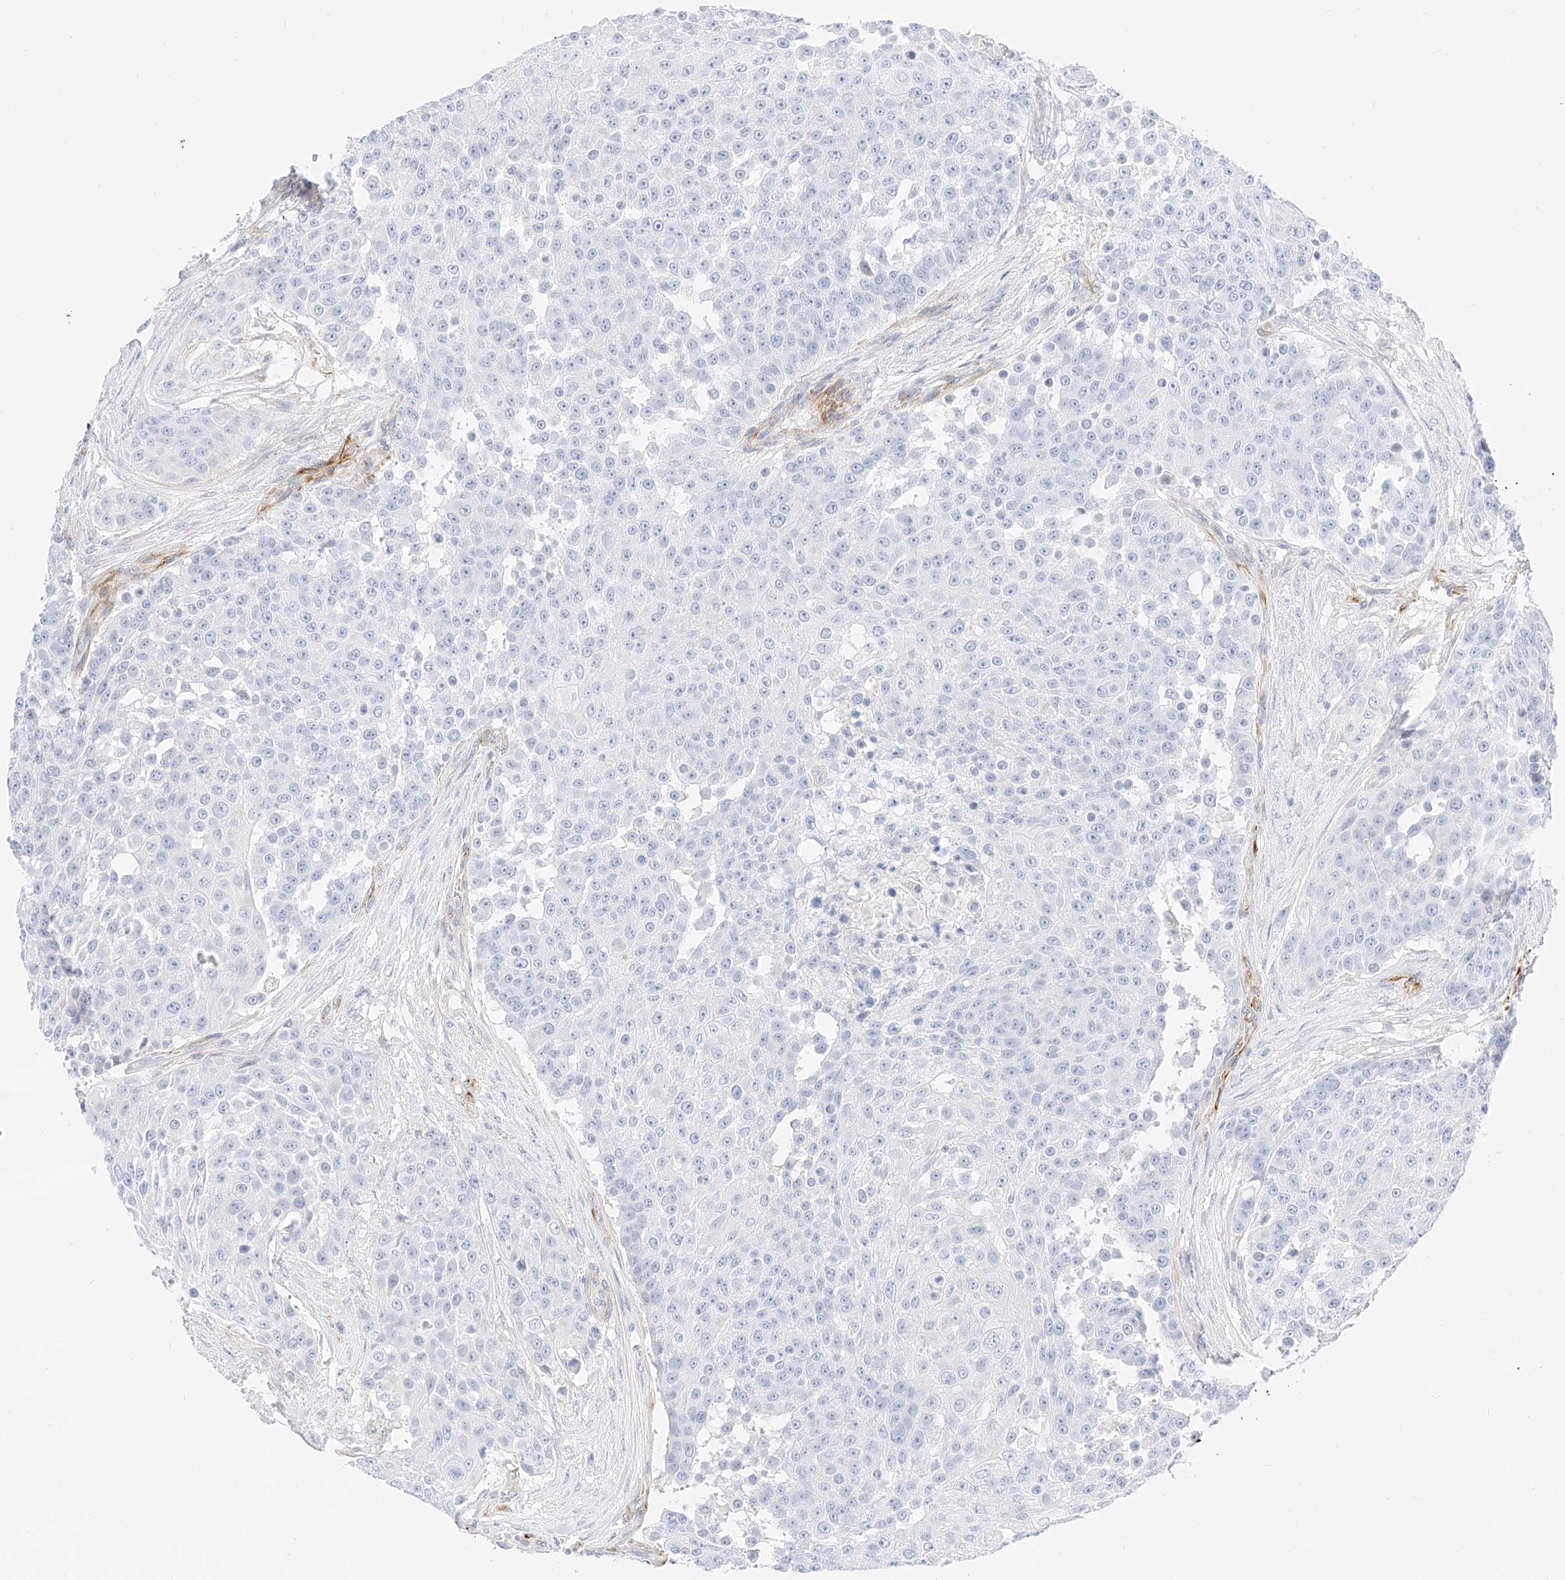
{"staining": {"intensity": "negative", "quantity": "none", "location": "none"}, "tissue": "urothelial cancer", "cell_type": "Tumor cells", "image_type": "cancer", "snomed": [{"axis": "morphology", "description": "Urothelial carcinoma, High grade"}, {"axis": "topography", "description": "Urinary bladder"}], "caption": "An immunohistochemistry (IHC) image of urothelial carcinoma (high-grade) is shown. There is no staining in tumor cells of urothelial carcinoma (high-grade).", "gene": "CDCP2", "patient": {"sex": "female", "age": 63}}